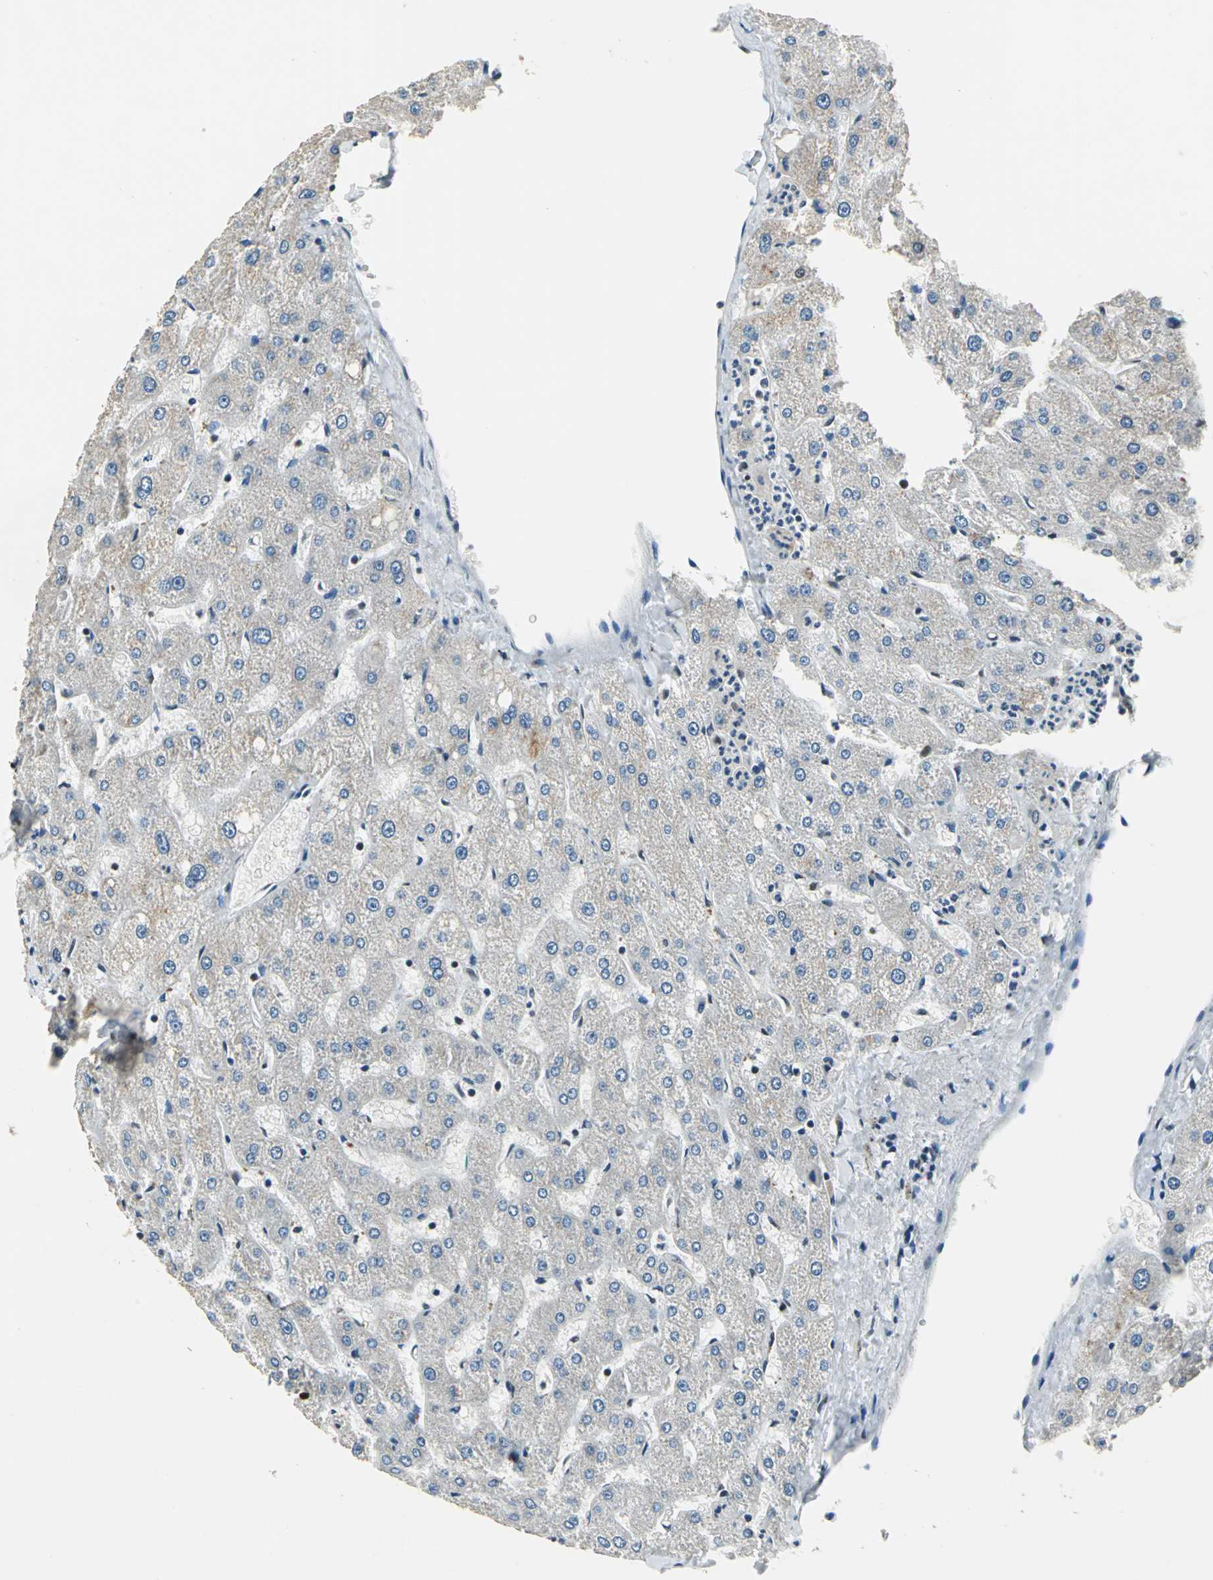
{"staining": {"intensity": "moderate", "quantity": "25%-75%", "location": "nuclear"}, "tissue": "liver", "cell_type": "Cholangiocytes", "image_type": "normal", "snomed": [{"axis": "morphology", "description": "Normal tissue, NOS"}, {"axis": "topography", "description": "Liver"}], "caption": "Immunohistochemistry (IHC) (DAB) staining of unremarkable human liver demonstrates moderate nuclear protein positivity in approximately 25%-75% of cholangiocytes.", "gene": "BCLAF1", "patient": {"sex": "male", "age": 67}}